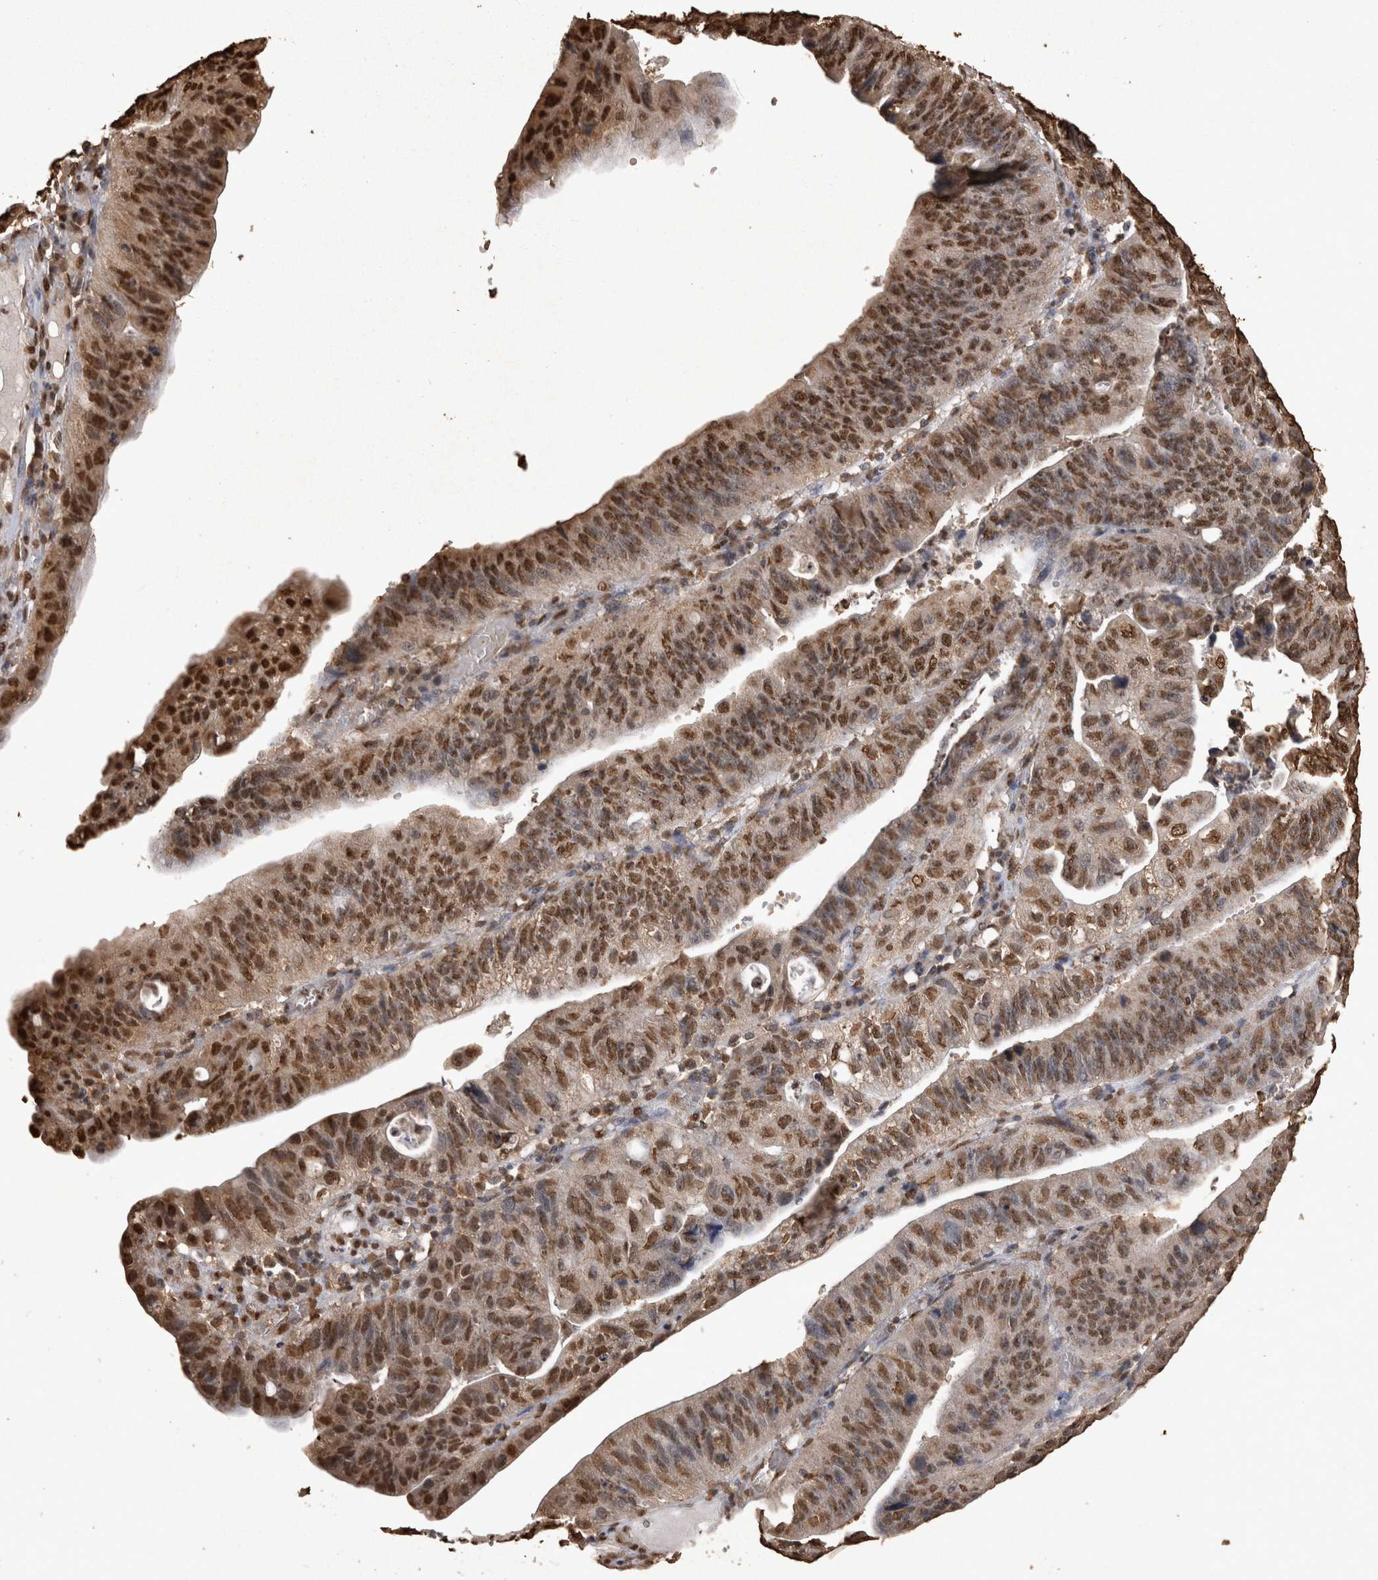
{"staining": {"intensity": "strong", "quantity": "25%-75%", "location": "nuclear"}, "tissue": "stomach cancer", "cell_type": "Tumor cells", "image_type": "cancer", "snomed": [{"axis": "morphology", "description": "Adenocarcinoma, NOS"}, {"axis": "topography", "description": "Stomach"}], "caption": "Stomach cancer (adenocarcinoma) stained with a protein marker demonstrates strong staining in tumor cells.", "gene": "OAS2", "patient": {"sex": "male", "age": 59}}